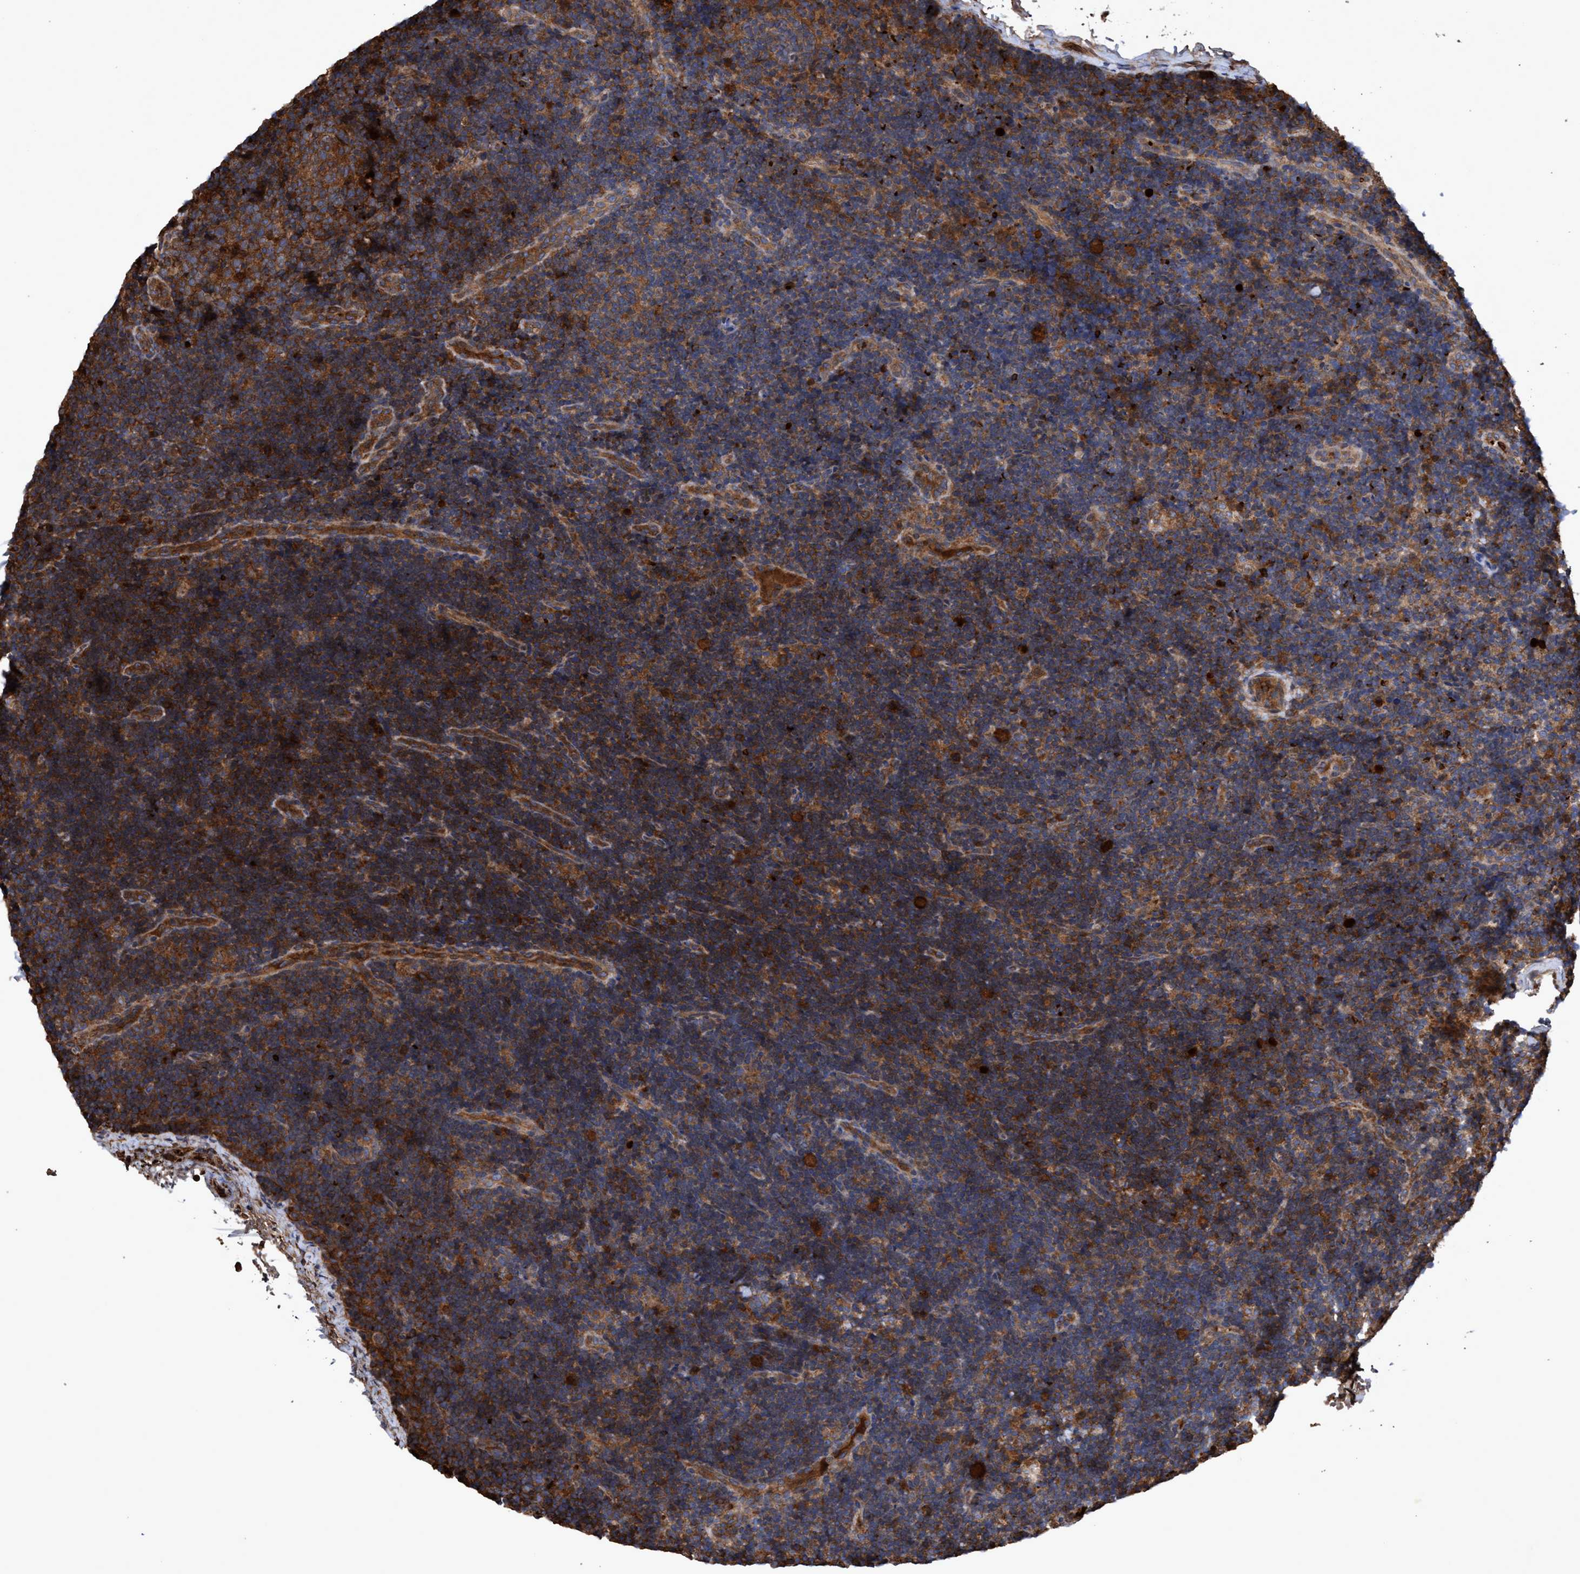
{"staining": {"intensity": "weak", "quantity": "25%-75%", "location": "cytoplasmic/membranous"}, "tissue": "lymph node", "cell_type": "Germinal center cells", "image_type": "normal", "snomed": [{"axis": "morphology", "description": "Normal tissue, NOS"}, {"axis": "topography", "description": "Lymph node"}], "caption": "Germinal center cells exhibit low levels of weak cytoplasmic/membranous staining in approximately 25%-75% of cells in benign lymph node.", "gene": "CHMP6", "patient": {"sex": "female", "age": 14}}